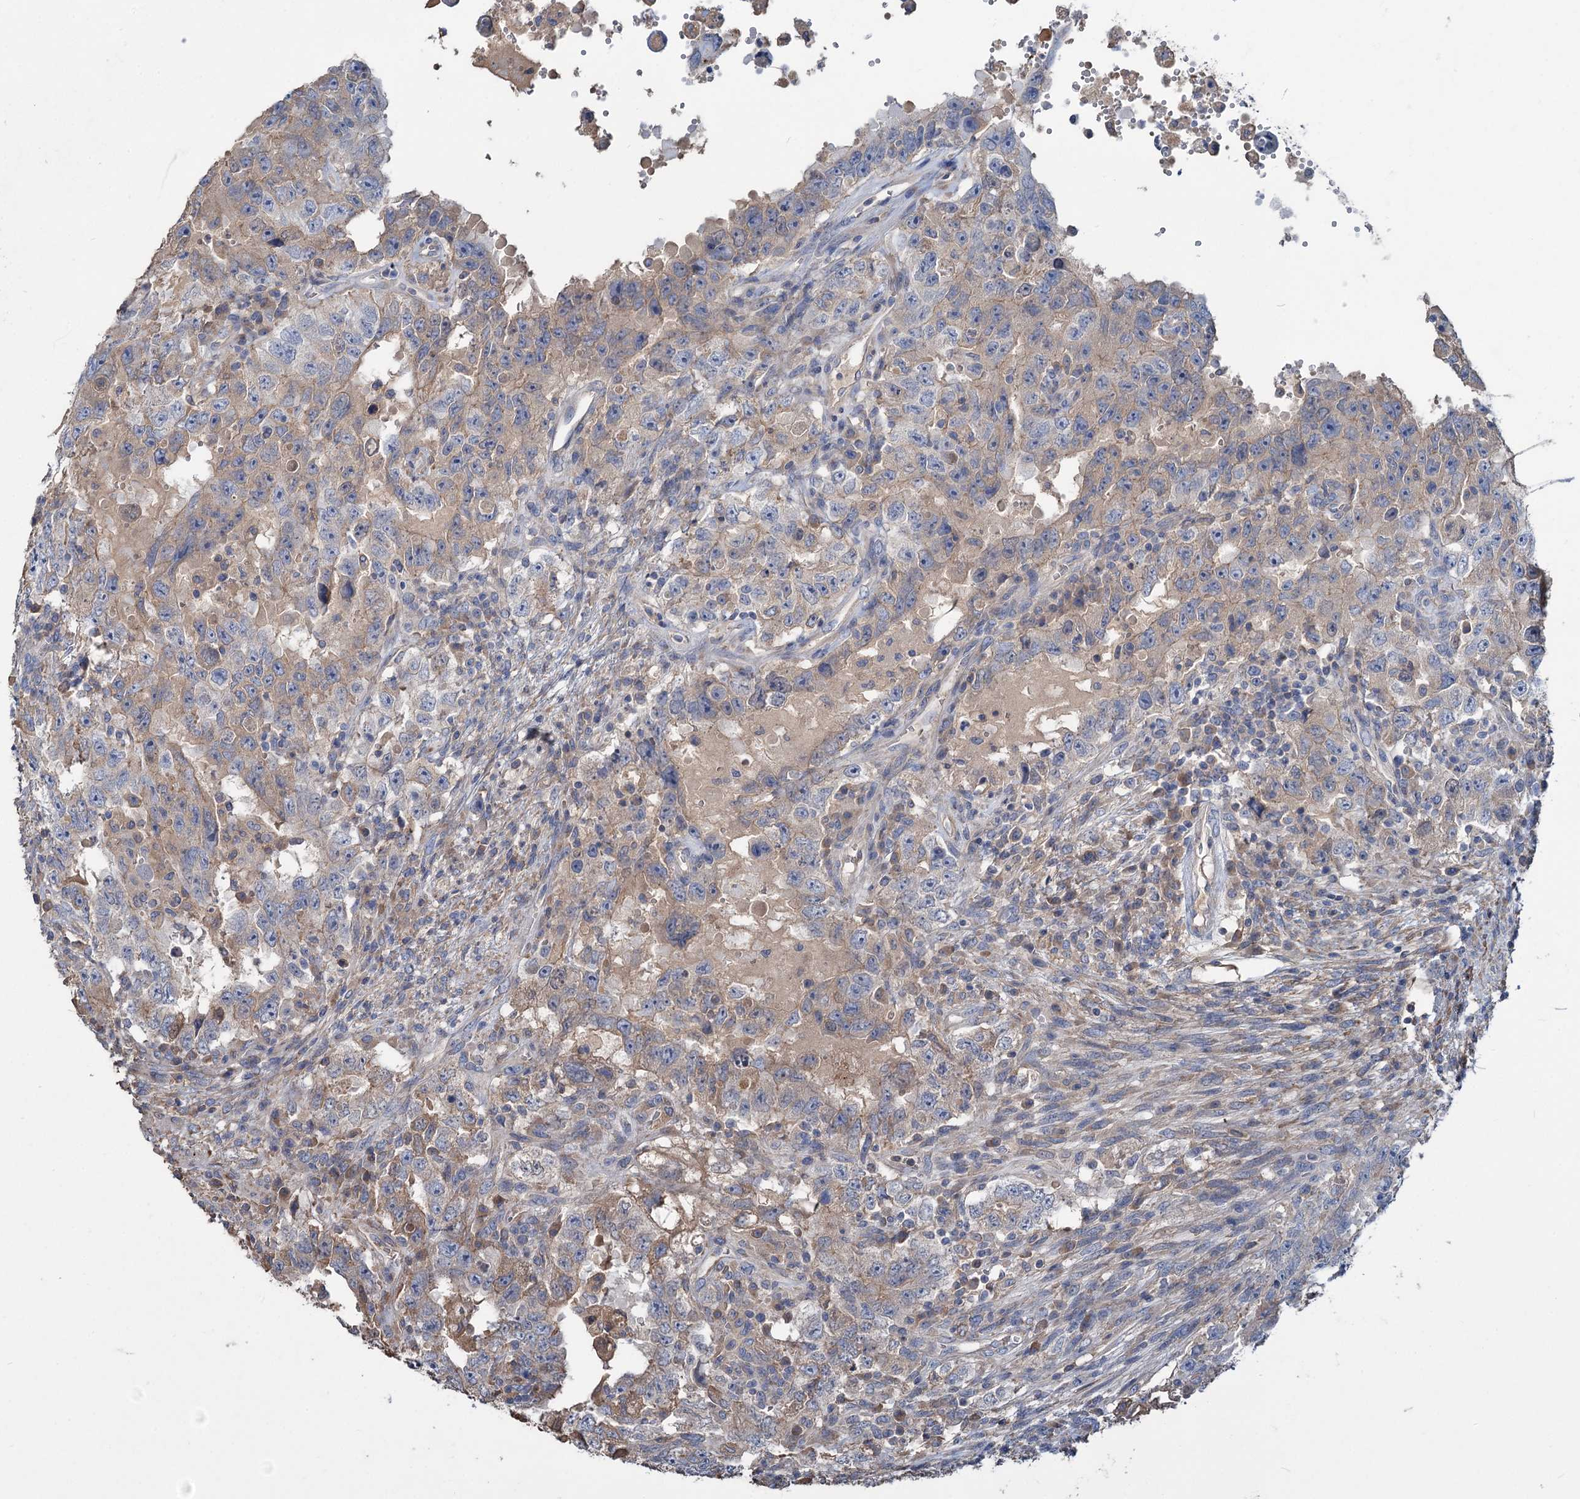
{"staining": {"intensity": "negative", "quantity": "none", "location": "none"}, "tissue": "testis cancer", "cell_type": "Tumor cells", "image_type": "cancer", "snomed": [{"axis": "morphology", "description": "Carcinoma, Embryonal, NOS"}, {"axis": "topography", "description": "Testis"}], "caption": "Immunohistochemistry (IHC) photomicrograph of neoplastic tissue: testis cancer (embryonal carcinoma) stained with DAB (3,3'-diaminobenzidine) reveals no significant protein positivity in tumor cells.", "gene": "URAD", "patient": {"sex": "male", "age": 26}}